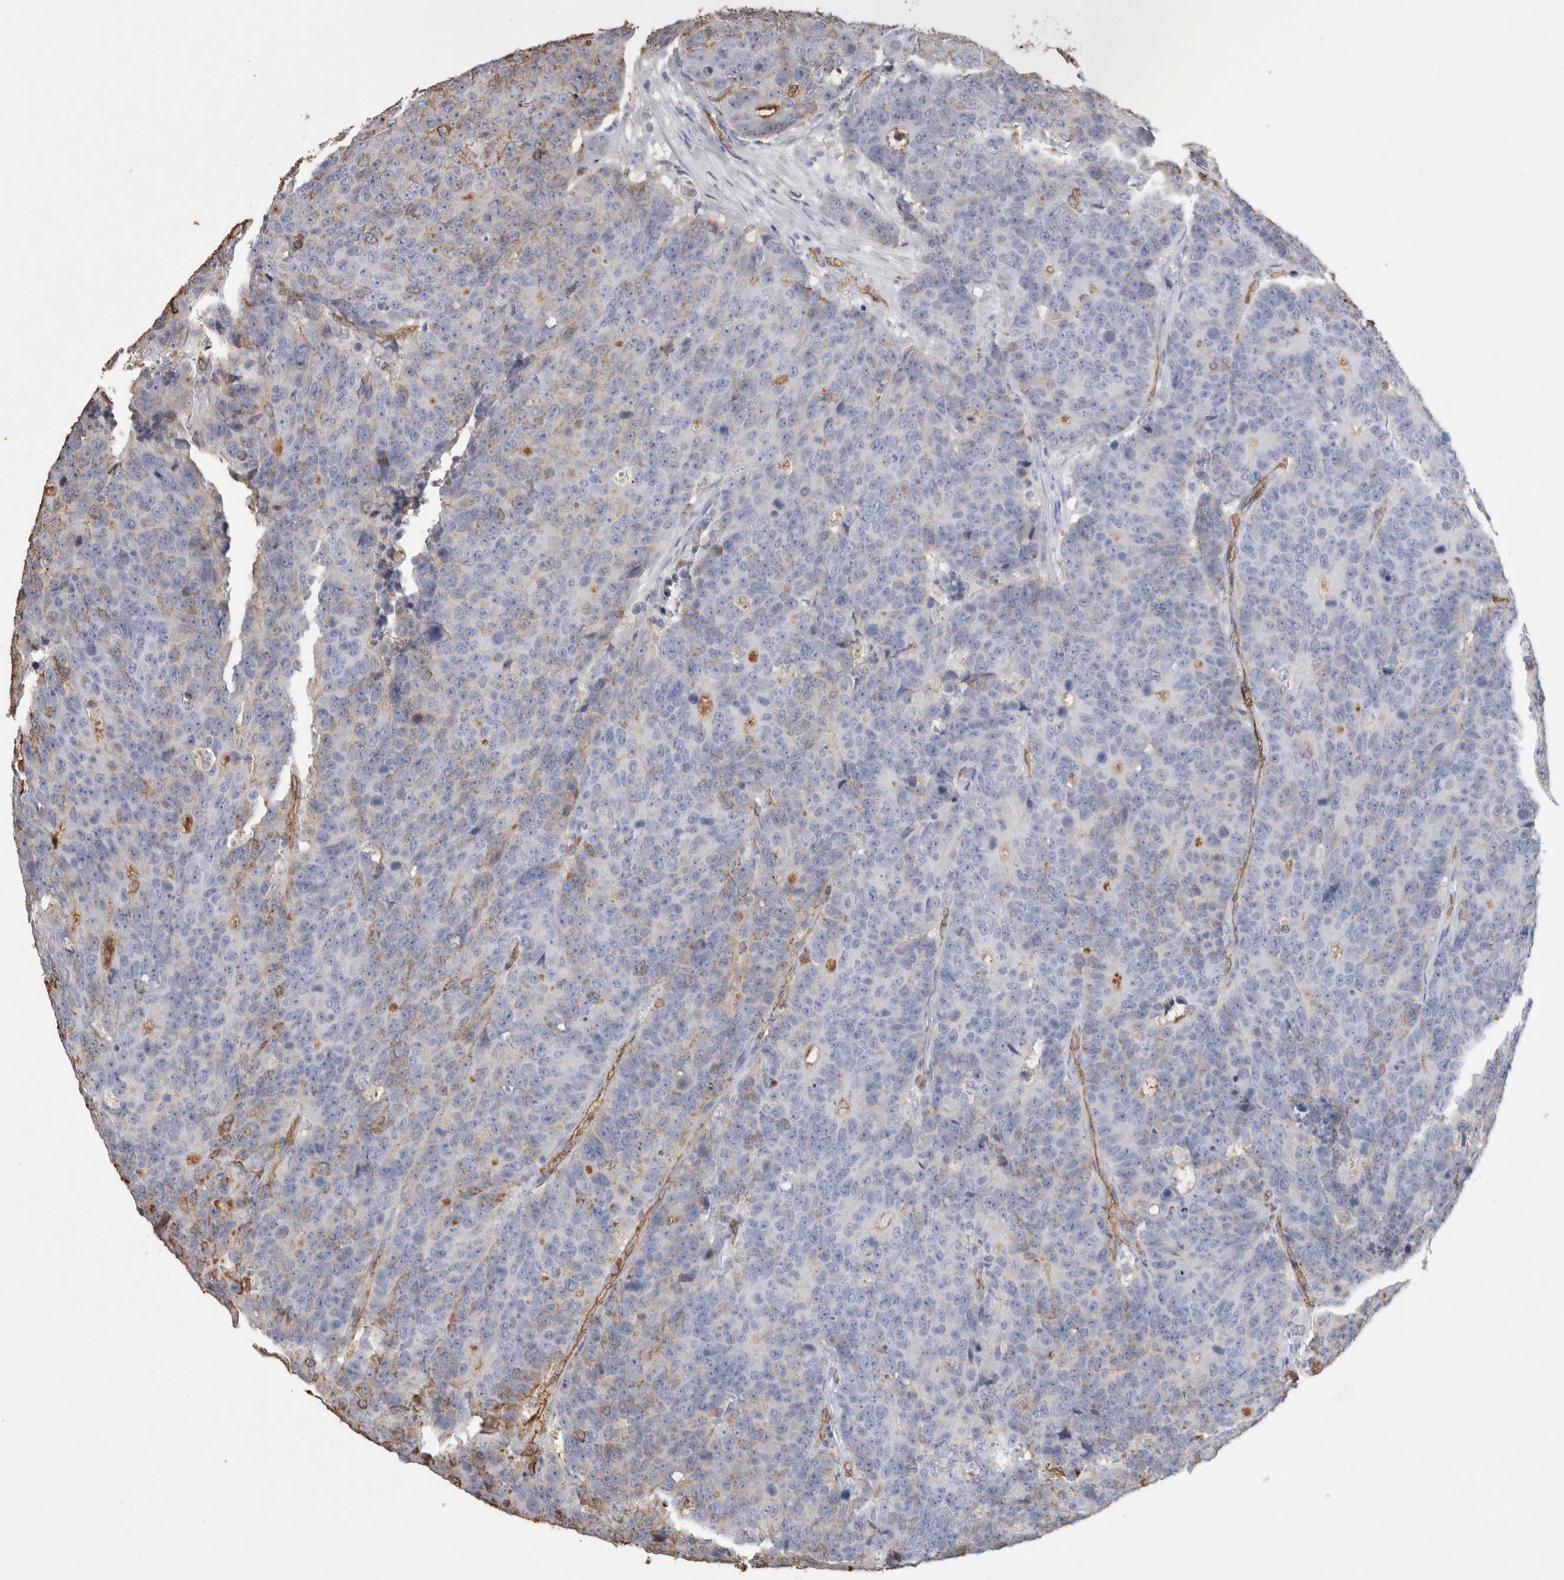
{"staining": {"intensity": "negative", "quantity": "none", "location": "none"}, "tissue": "colorectal cancer", "cell_type": "Tumor cells", "image_type": "cancer", "snomed": [{"axis": "morphology", "description": "Adenocarcinoma, NOS"}, {"axis": "topography", "description": "Colon"}], "caption": "This is an IHC histopathology image of adenocarcinoma (colorectal). There is no staining in tumor cells.", "gene": "IL17RC", "patient": {"sex": "female", "age": 86}}